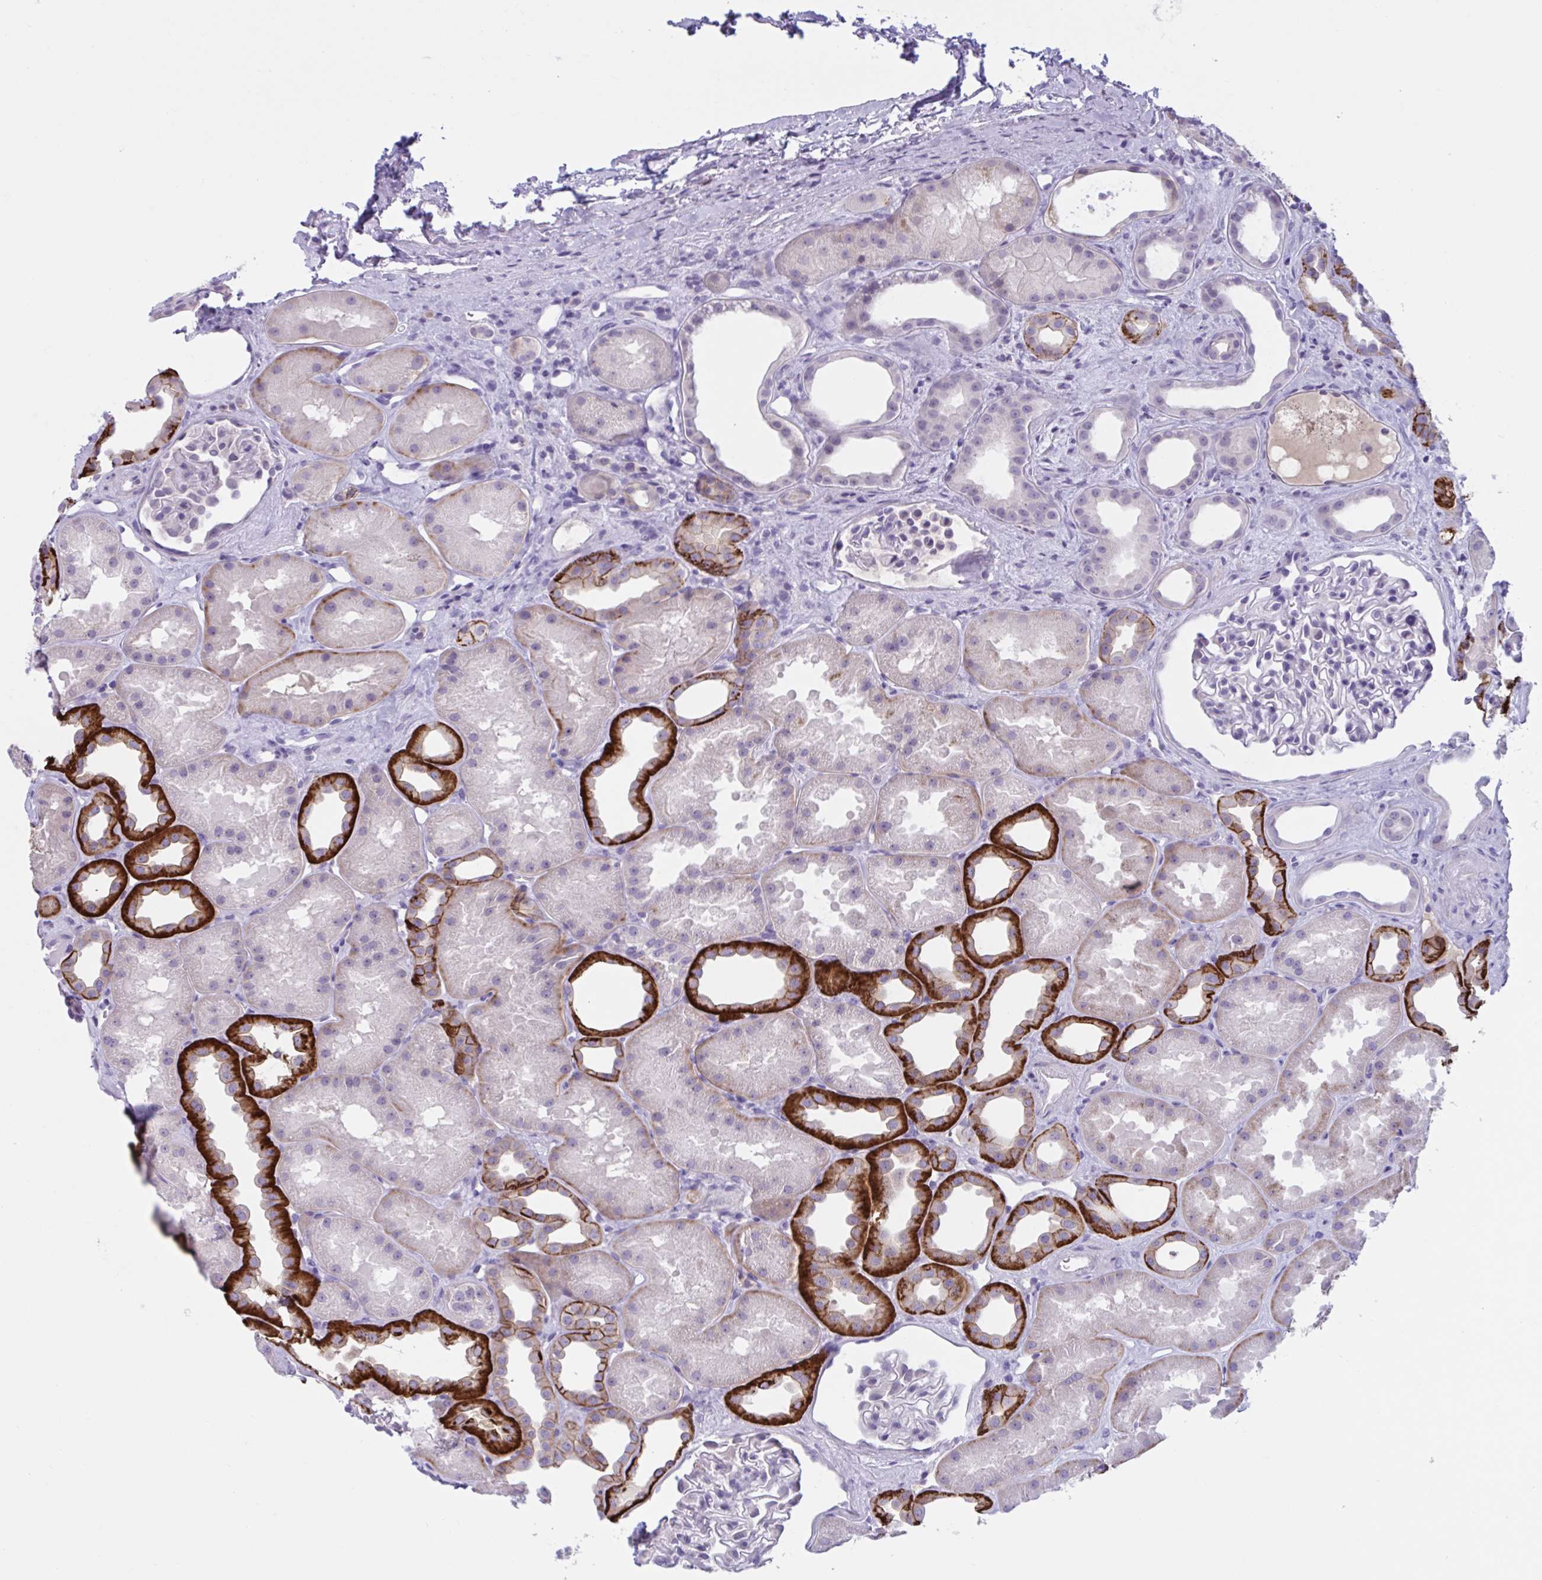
{"staining": {"intensity": "negative", "quantity": "none", "location": "none"}, "tissue": "kidney", "cell_type": "Cells in glomeruli", "image_type": "normal", "snomed": [{"axis": "morphology", "description": "Normal tissue, NOS"}, {"axis": "topography", "description": "Kidney"}], "caption": "An immunohistochemistry histopathology image of unremarkable kidney is shown. There is no staining in cells in glomeruli of kidney. (Stains: DAB (3,3'-diaminobenzidine) immunohistochemistry with hematoxylin counter stain, Microscopy: brightfield microscopy at high magnification).", "gene": "WNT9B", "patient": {"sex": "male", "age": 61}}